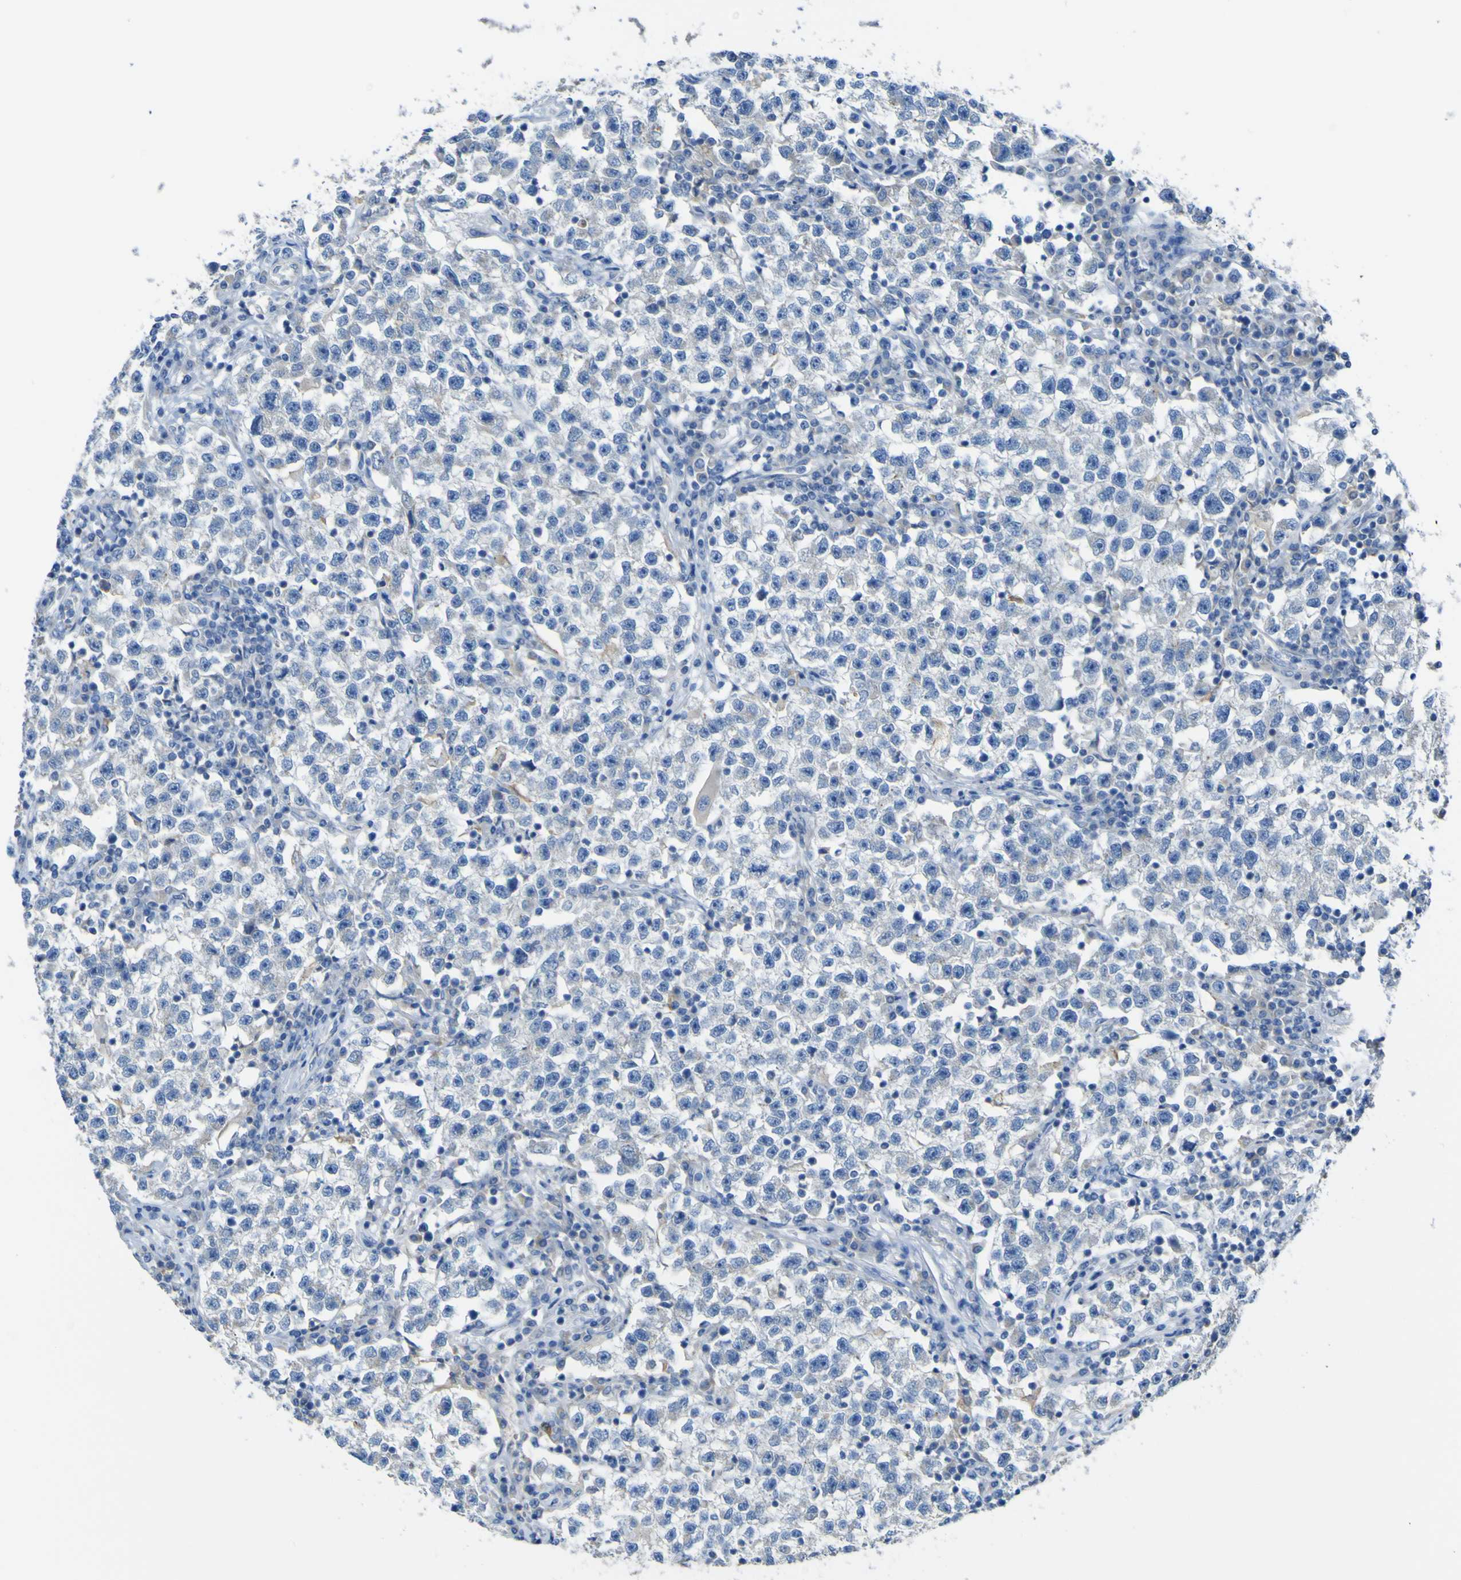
{"staining": {"intensity": "negative", "quantity": "none", "location": "none"}, "tissue": "testis cancer", "cell_type": "Tumor cells", "image_type": "cancer", "snomed": [{"axis": "morphology", "description": "Seminoma, NOS"}, {"axis": "topography", "description": "Testis"}], "caption": "High magnification brightfield microscopy of testis seminoma stained with DAB (brown) and counterstained with hematoxylin (blue): tumor cells show no significant positivity.", "gene": "ADGRA2", "patient": {"sex": "male", "age": 22}}